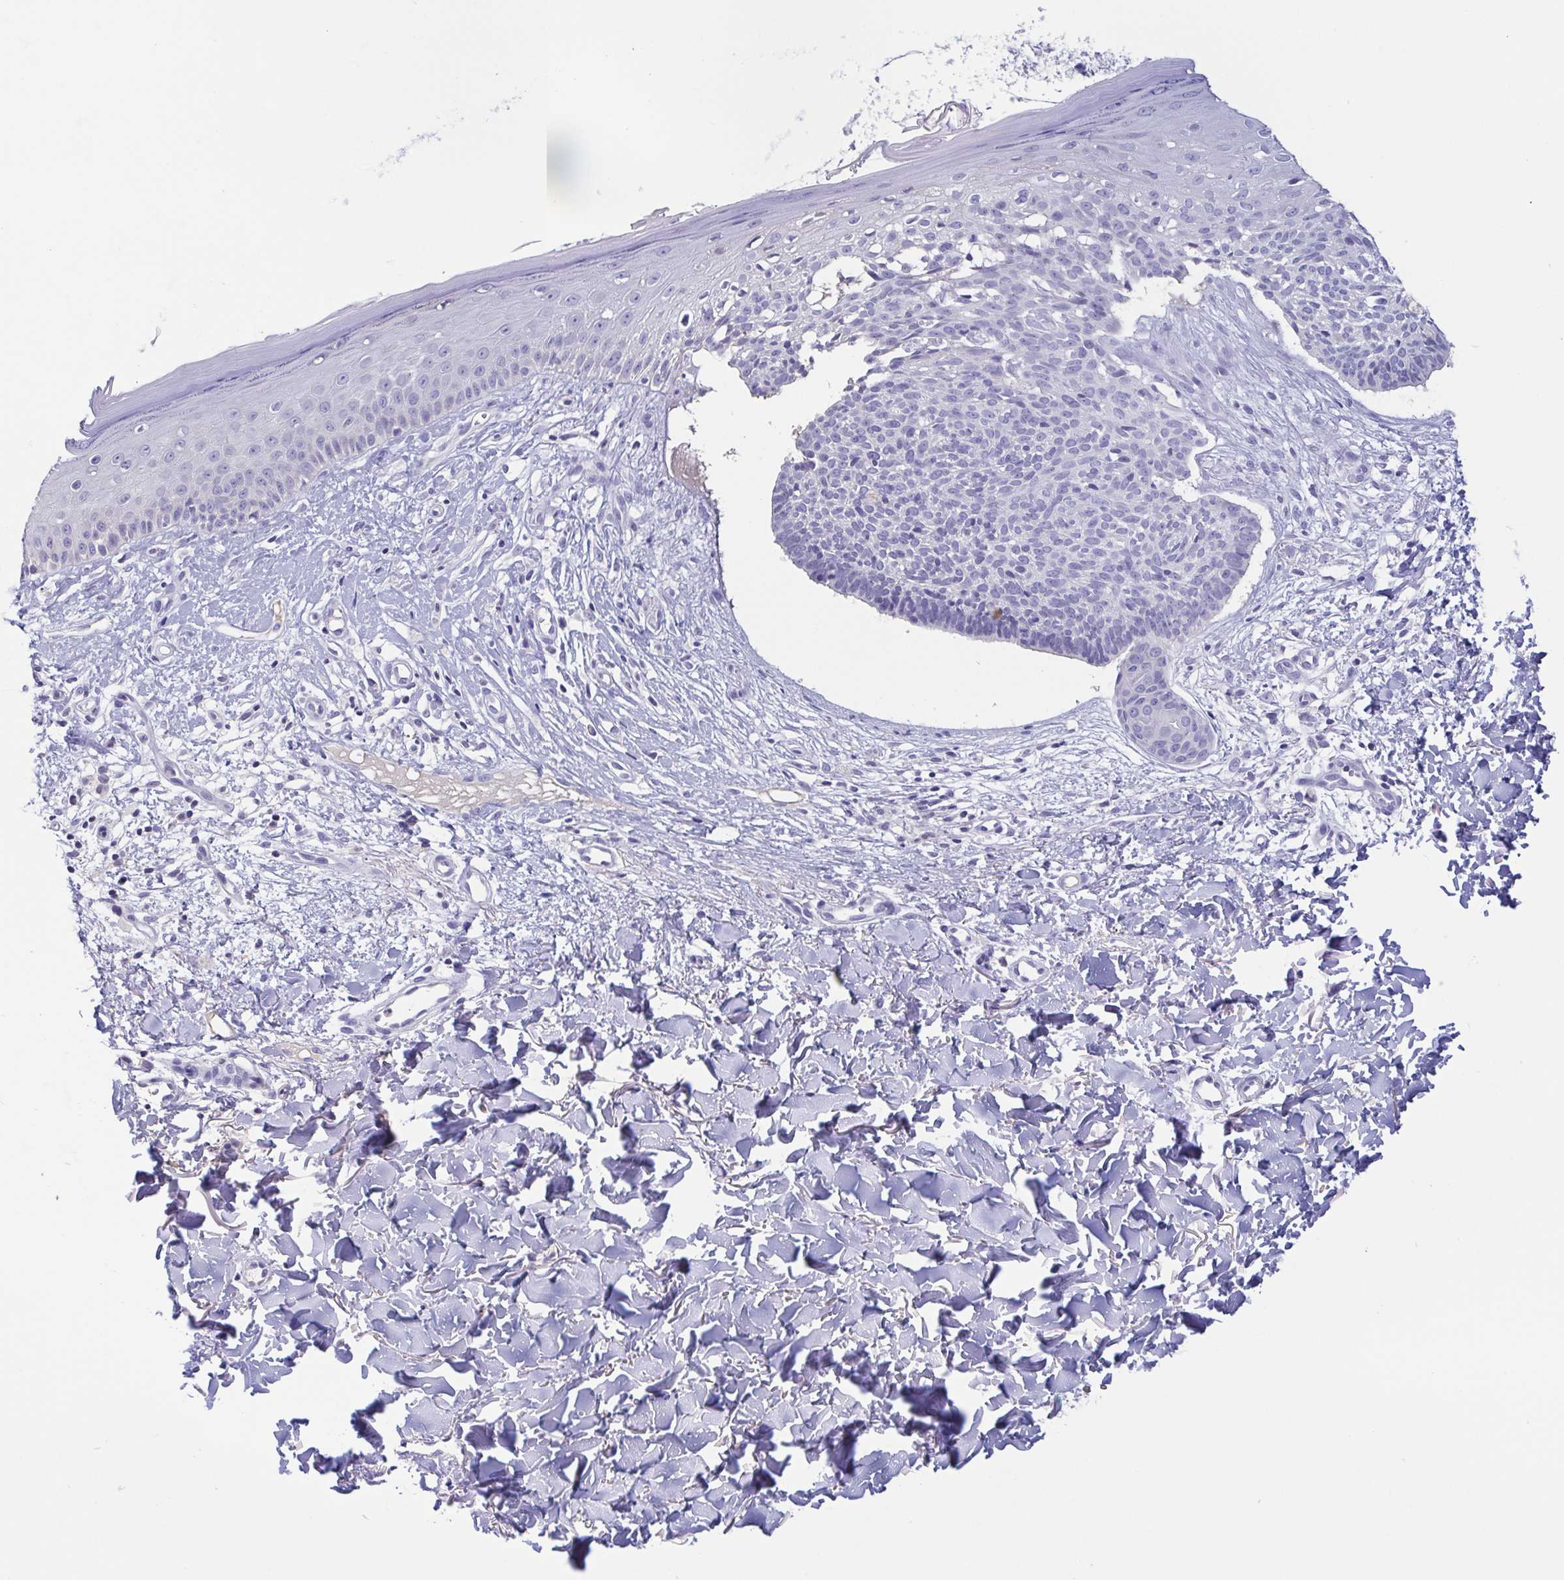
{"staining": {"intensity": "negative", "quantity": "none", "location": "none"}, "tissue": "skin cancer", "cell_type": "Tumor cells", "image_type": "cancer", "snomed": [{"axis": "morphology", "description": "Basal cell carcinoma"}, {"axis": "topography", "description": "Skin"}], "caption": "High magnification brightfield microscopy of skin cancer (basal cell carcinoma) stained with DAB (3,3'-diaminobenzidine) (brown) and counterstained with hematoxylin (blue): tumor cells show no significant expression.", "gene": "TREH", "patient": {"sex": "male", "age": 51}}